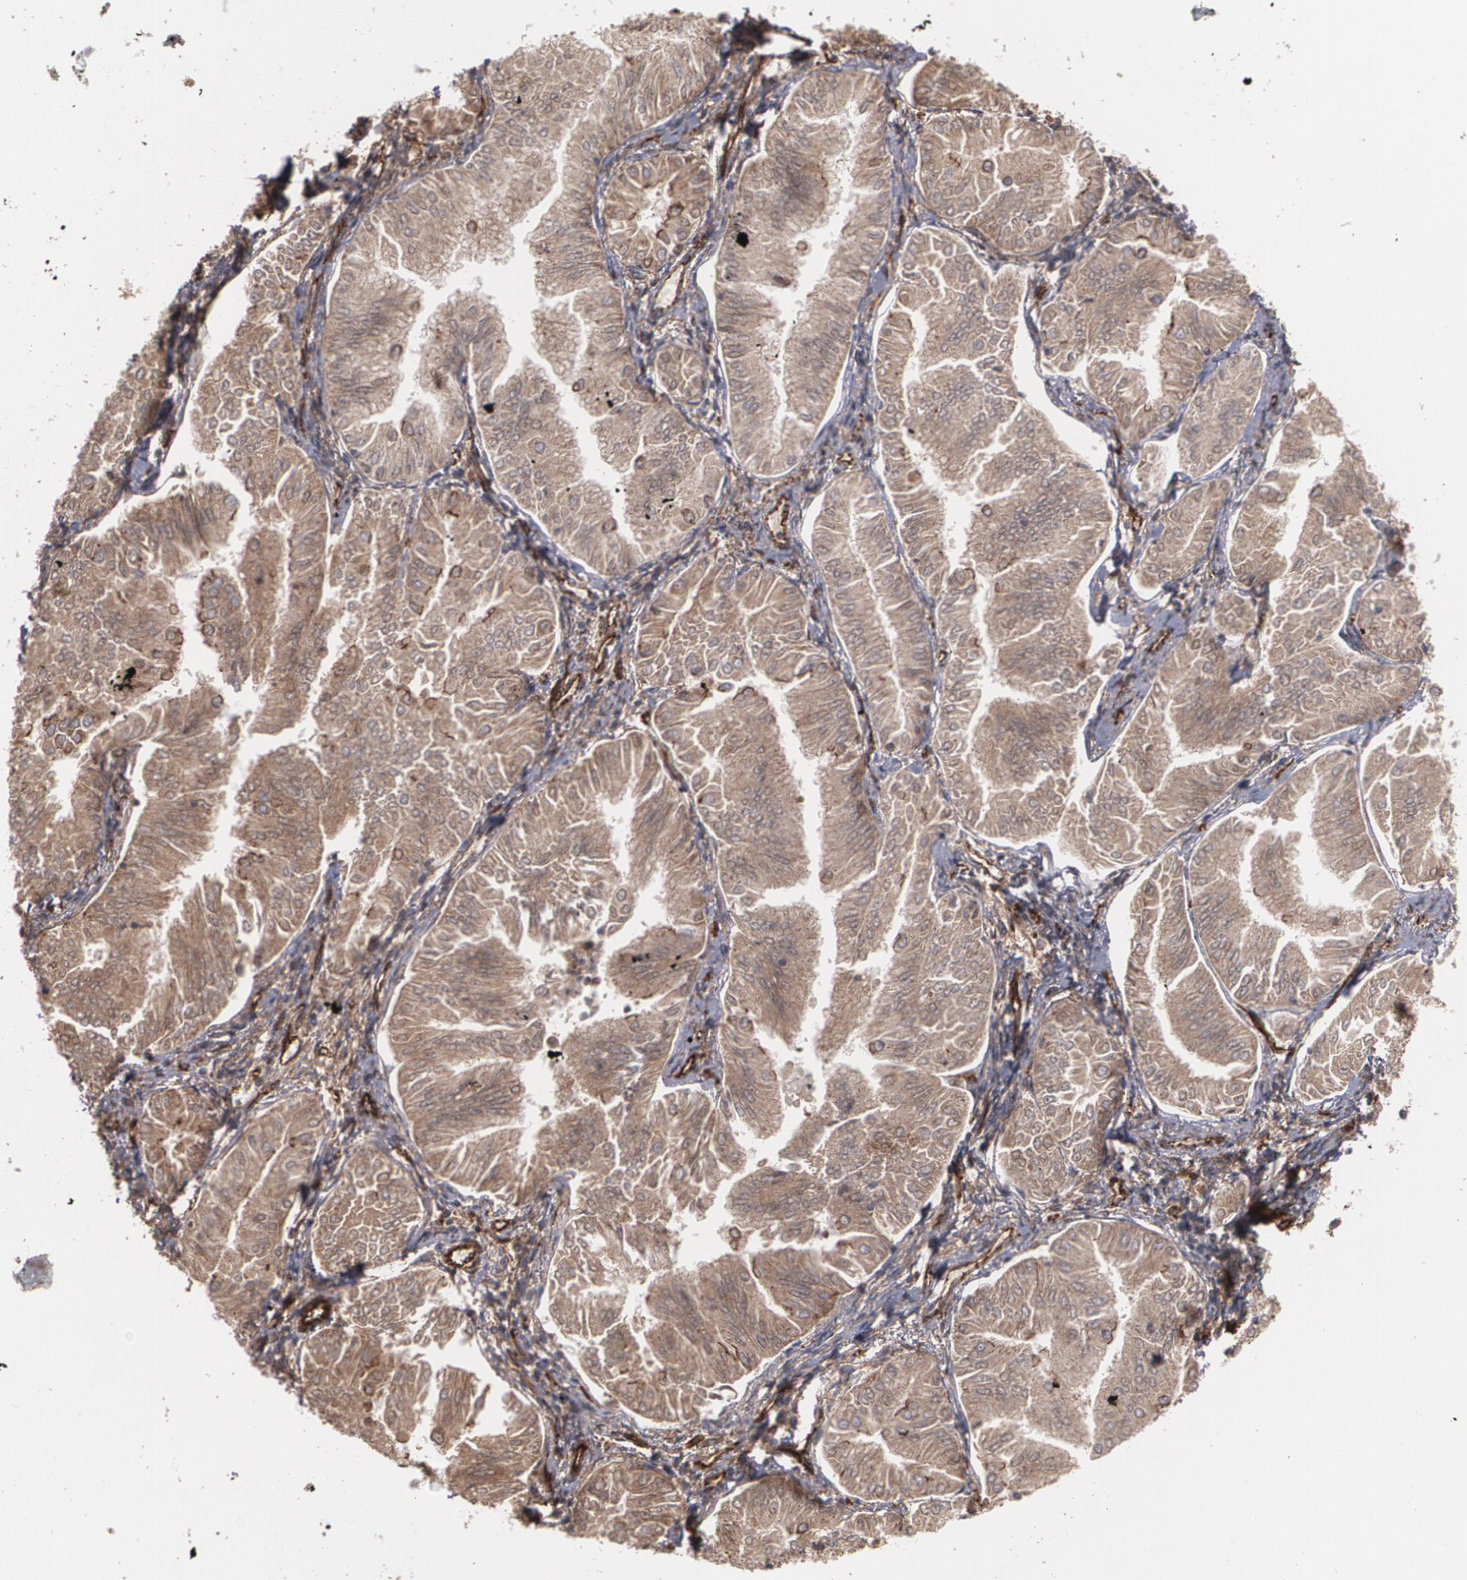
{"staining": {"intensity": "moderate", "quantity": ">75%", "location": "cytoplasmic/membranous"}, "tissue": "endometrial cancer", "cell_type": "Tumor cells", "image_type": "cancer", "snomed": [{"axis": "morphology", "description": "Adenocarcinoma, NOS"}, {"axis": "topography", "description": "Endometrium"}], "caption": "Endometrial cancer tissue reveals moderate cytoplasmic/membranous positivity in approximately >75% of tumor cells (IHC, brightfield microscopy, high magnification).", "gene": "TJP1", "patient": {"sex": "female", "age": 53}}